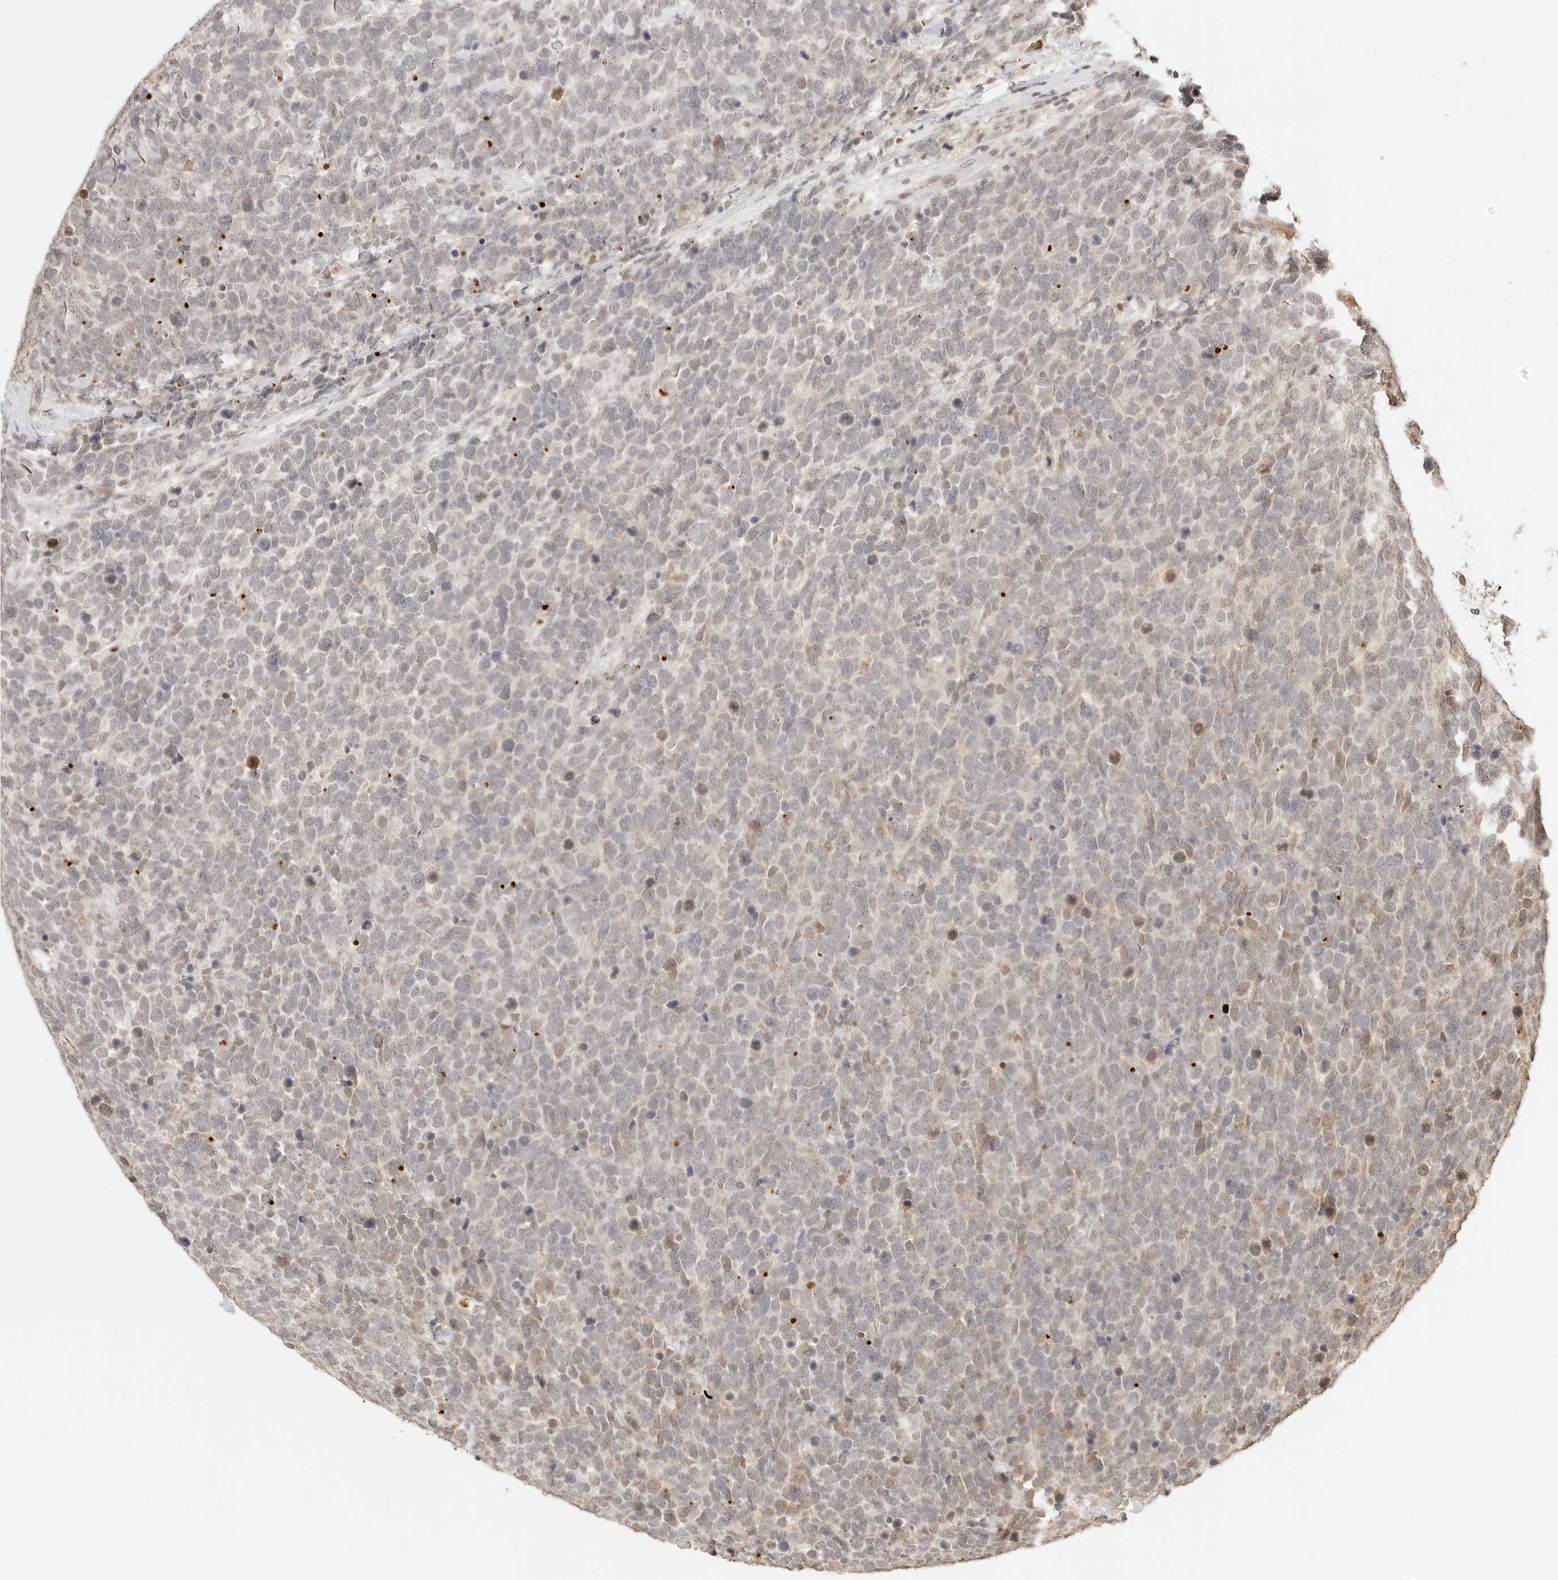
{"staining": {"intensity": "weak", "quantity": "<25%", "location": "cytoplasmic/membranous,nuclear"}, "tissue": "urothelial cancer", "cell_type": "Tumor cells", "image_type": "cancer", "snomed": [{"axis": "morphology", "description": "Urothelial carcinoma, High grade"}, {"axis": "topography", "description": "Urinary bladder"}], "caption": "Tumor cells are negative for brown protein staining in high-grade urothelial carcinoma. (DAB IHC visualized using brightfield microscopy, high magnification).", "gene": "SEPTIN4", "patient": {"sex": "female", "age": 82}}